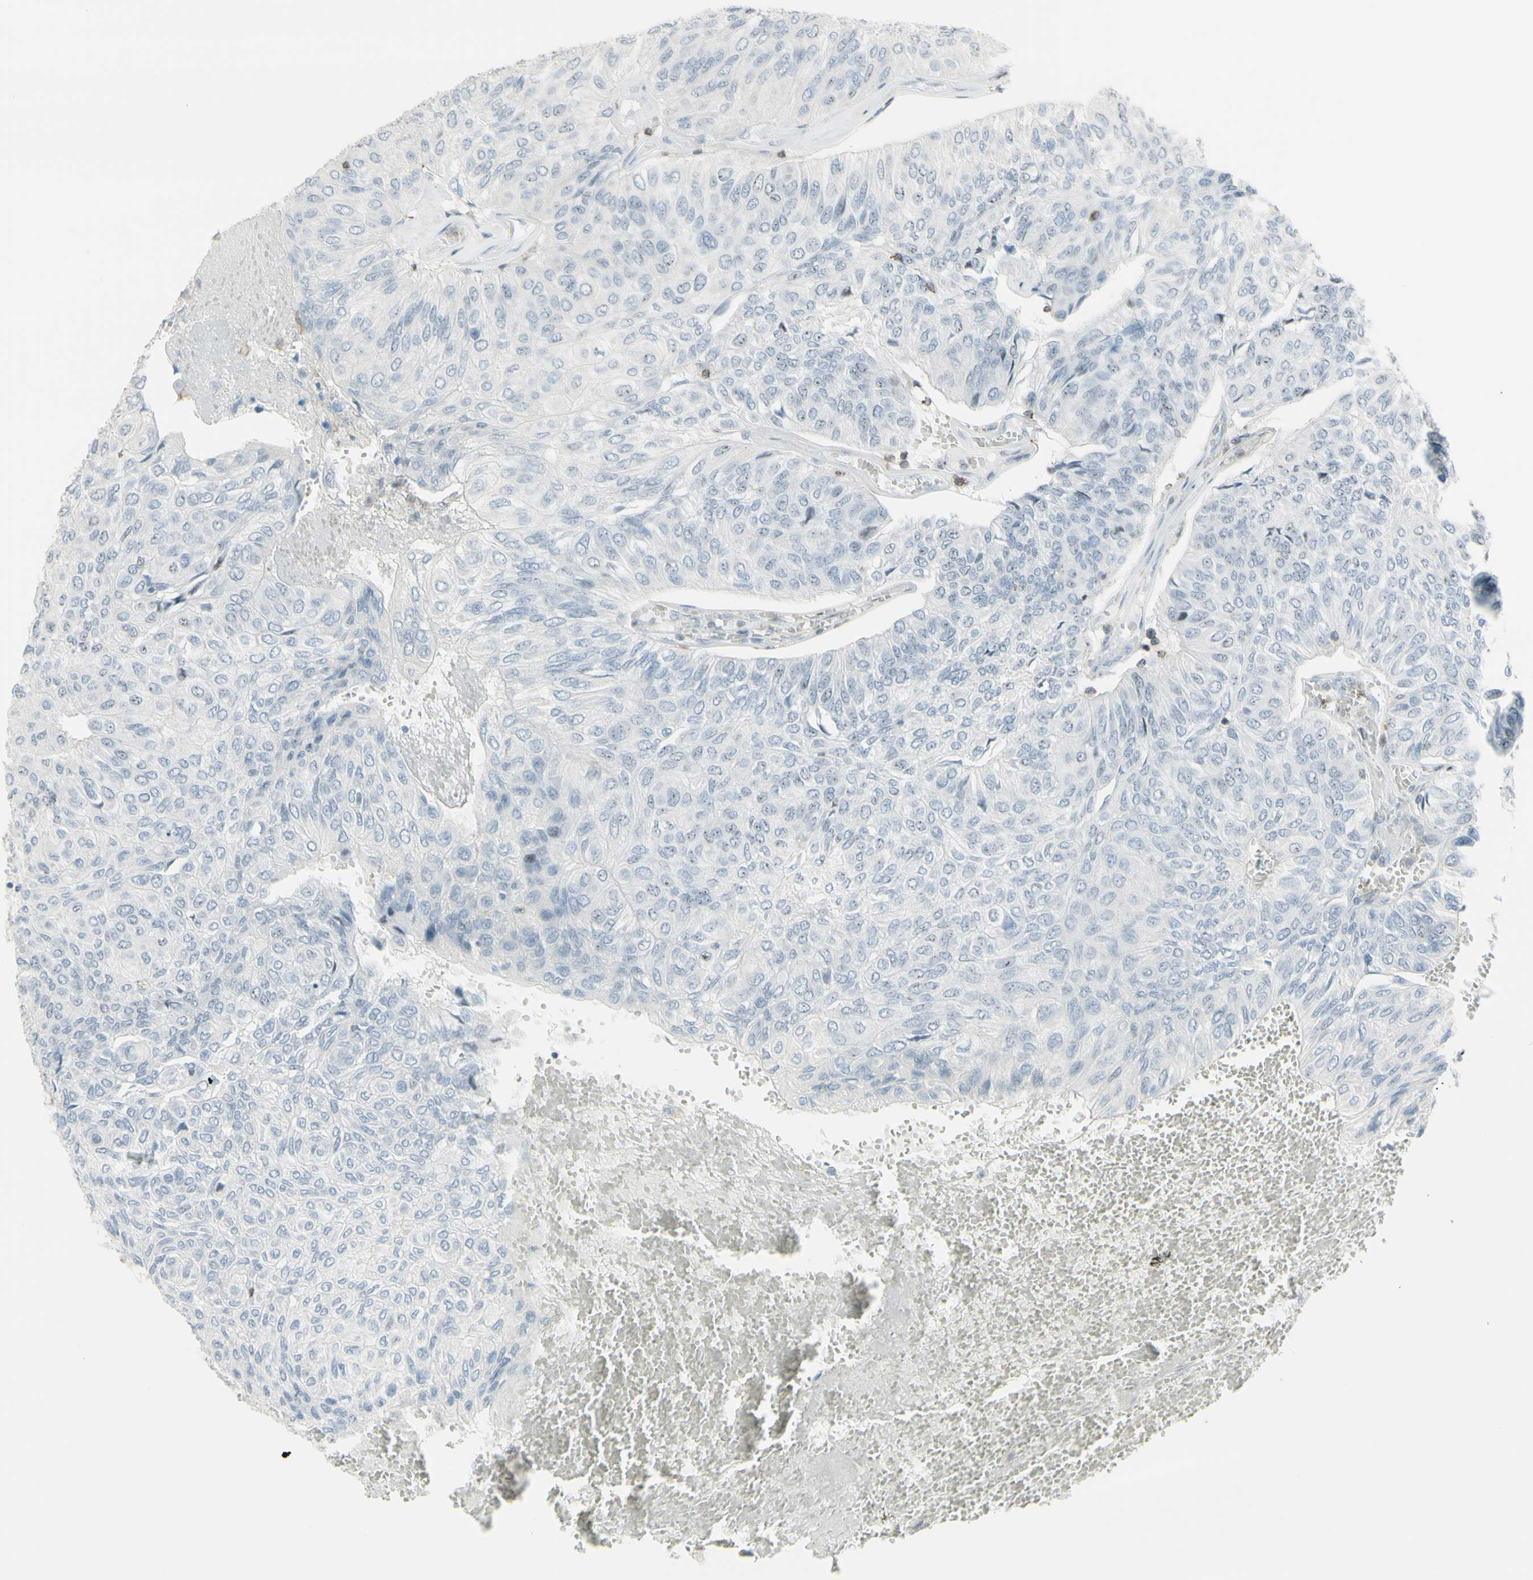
{"staining": {"intensity": "negative", "quantity": "none", "location": "none"}, "tissue": "urothelial cancer", "cell_type": "Tumor cells", "image_type": "cancer", "snomed": [{"axis": "morphology", "description": "Urothelial carcinoma, High grade"}, {"axis": "topography", "description": "Urinary bladder"}], "caption": "DAB immunohistochemical staining of human high-grade urothelial carcinoma reveals no significant positivity in tumor cells.", "gene": "NRG1", "patient": {"sex": "male", "age": 66}}